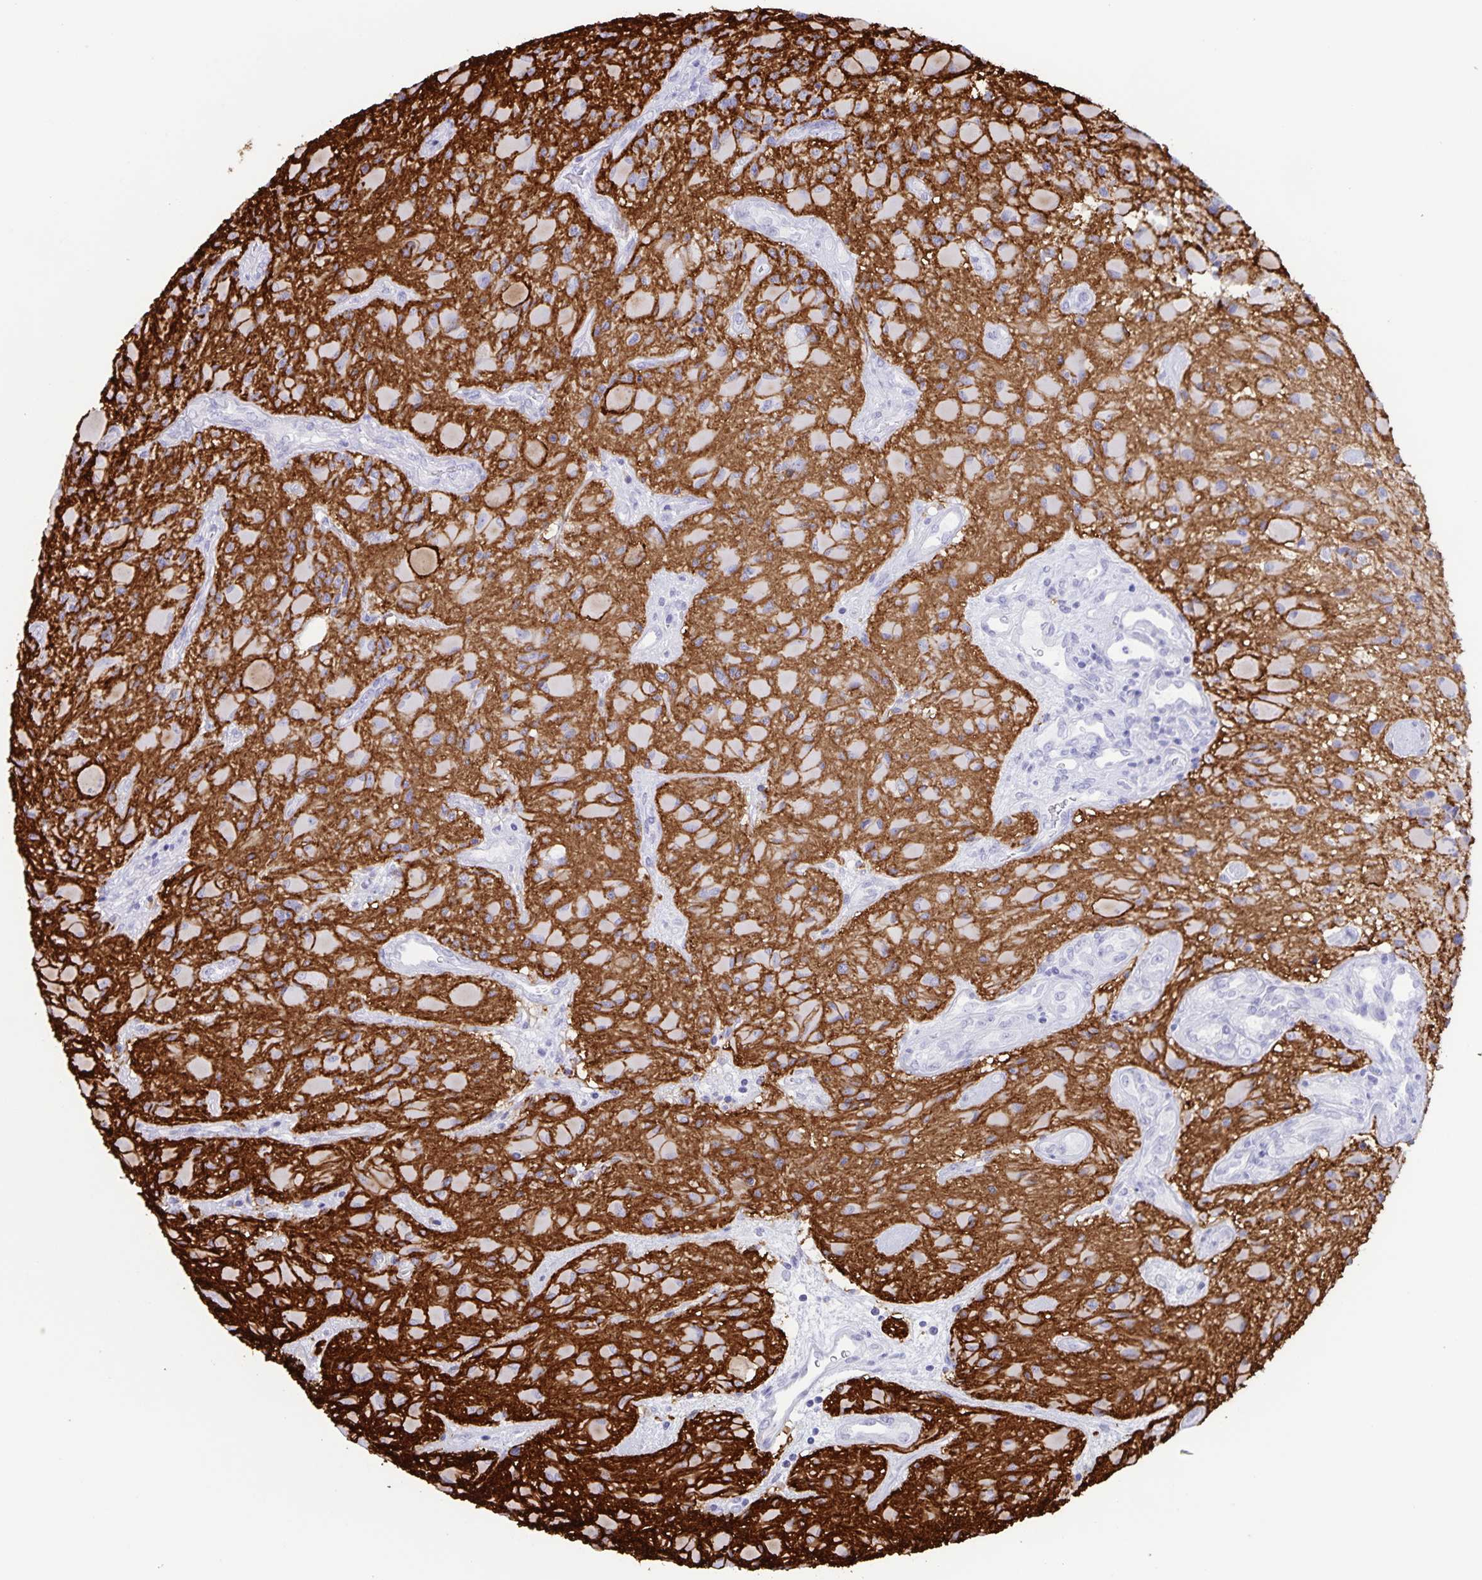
{"staining": {"intensity": "negative", "quantity": "none", "location": "none"}, "tissue": "glioma", "cell_type": "Tumor cells", "image_type": "cancer", "snomed": [{"axis": "morphology", "description": "Glioma, malignant, High grade"}, {"axis": "topography", "description": "Brain"}], "caption": "DAB immunohistochemical staining of glioma displays no significant staining in tumor cells. The staining is performed using DAB brown chromogen with nuclei counter-stained in using hematoxylin.", "gene": "AQP4", "patient": {"sex": "female", "age": 65}}